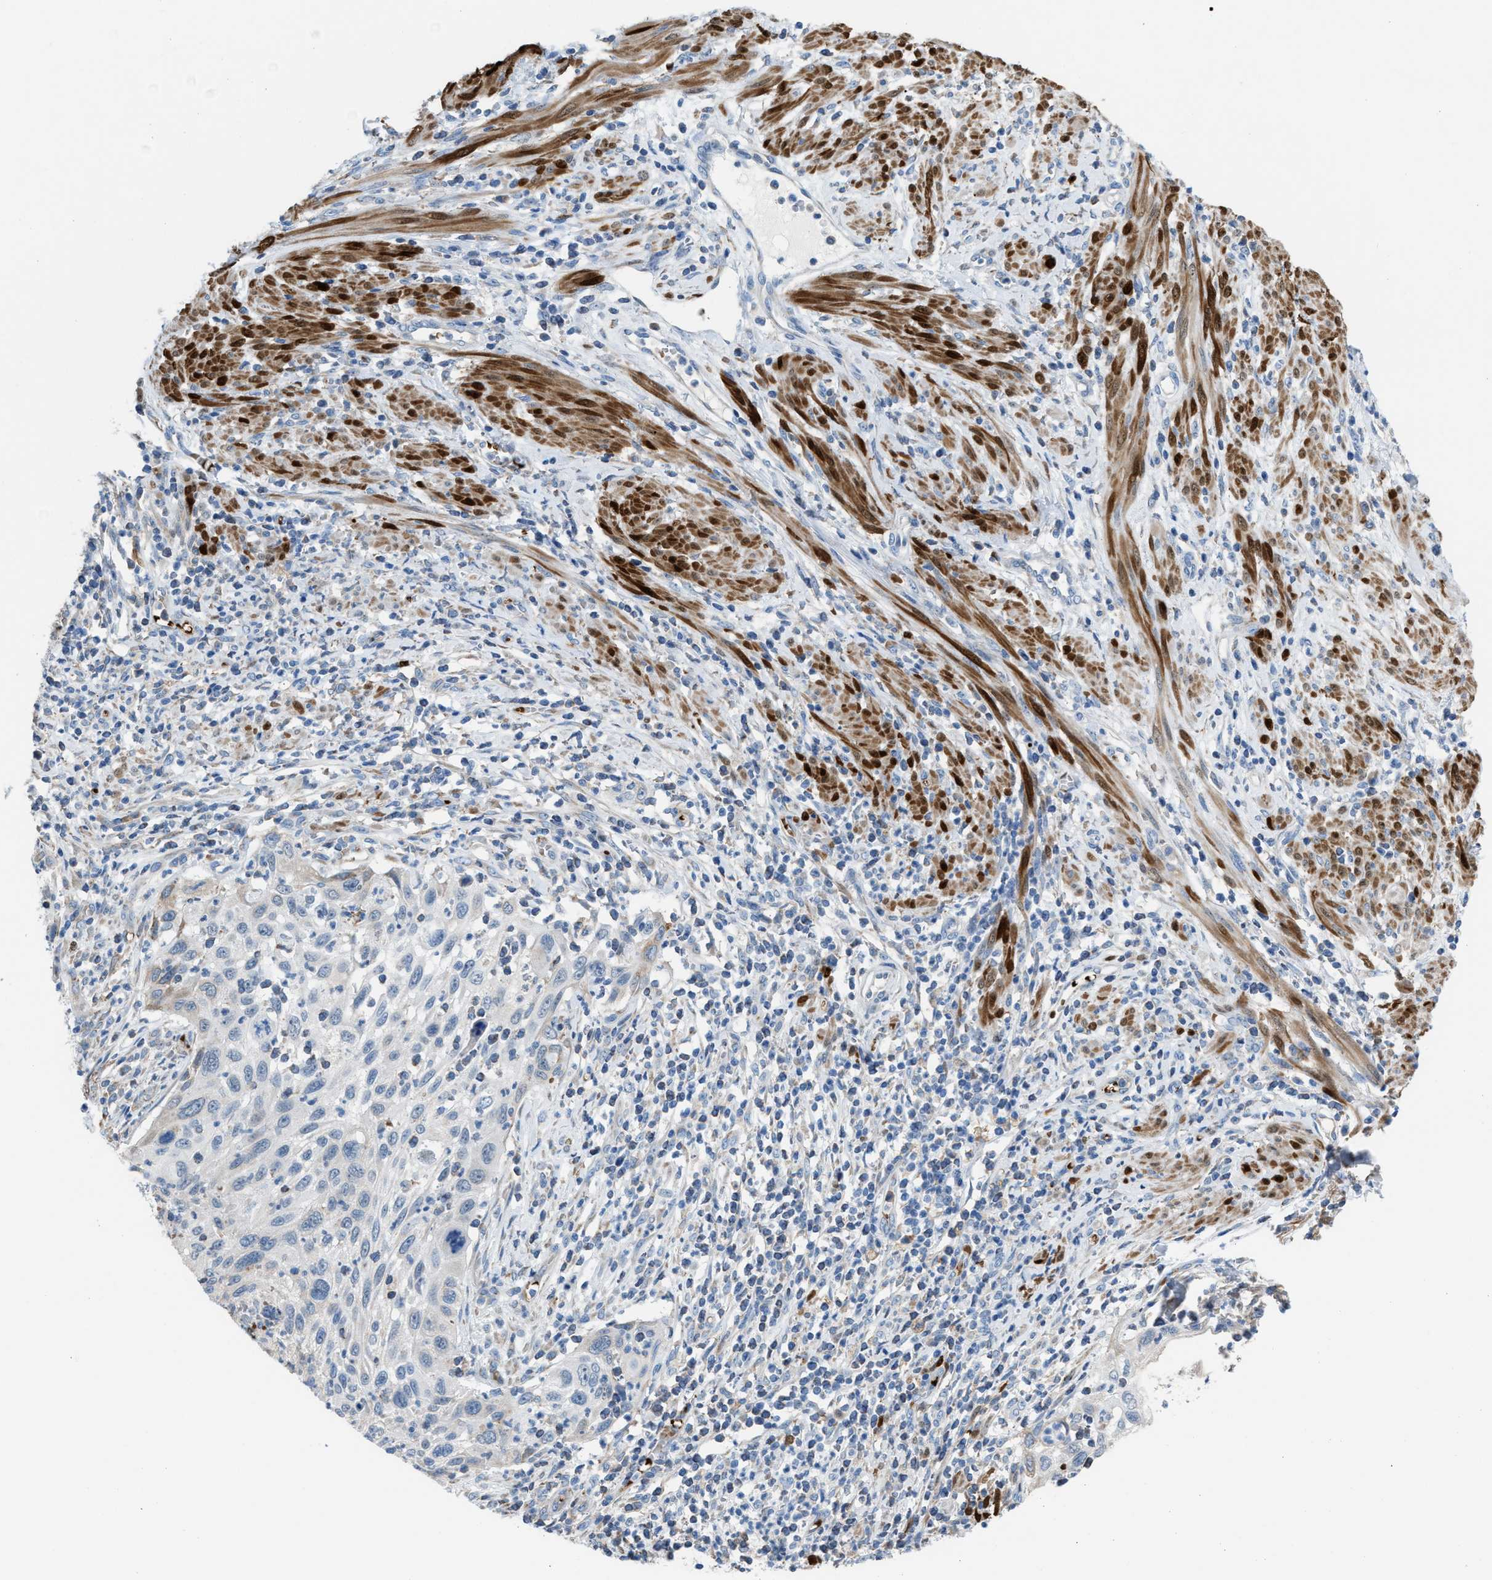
{"staining": {"intensity": "negative", "quantity": "none", "location": "none"}, "tissue": "cervical cancer", "cell_type": "Tumor cells", "image_type": "cancer", "snomed": [{"axis": "morphology", "description": "Squamous cell carcinoma, NOS"}, {"axis": "topography", "description": "Cervix"}], "caption": "This is an IHC histopathology image of human squamous cell carcinoma (cervical). There is no positivity in tumor cells.", "gene": "CA3", "patient": {"sex": "female", "age": 70}}